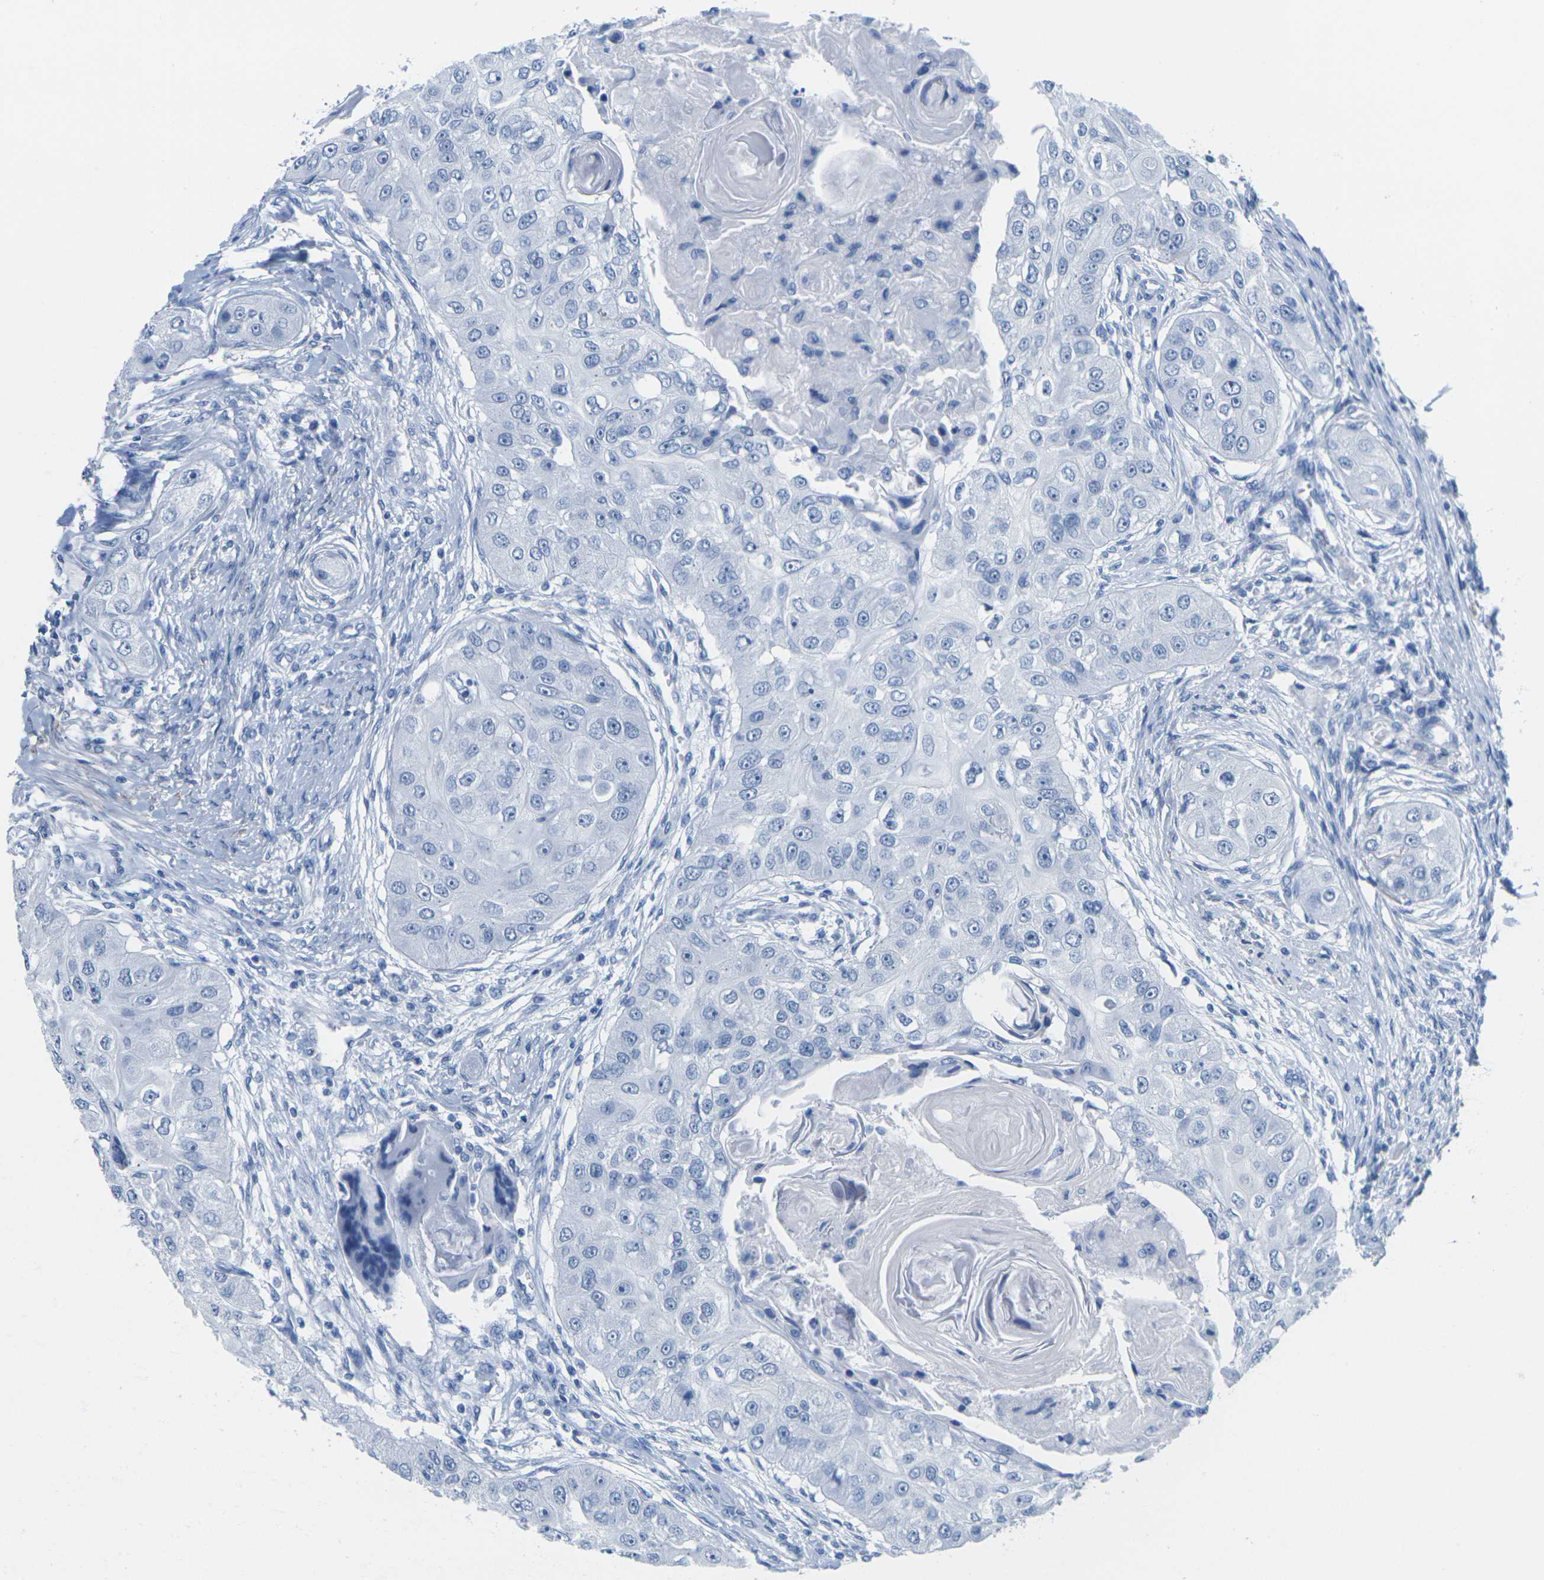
{"staining": {"intensity": "negative", "quantity": "none", "location": "none"}, "tissue": "head and neck cancer", "cell_type": "Tumor cells", "image_type": "cancer", "snomed": [{"axis": "morphology", "description": "Normal tissue, NOS"}, {"axis": "morphology", "description": "Squamous cell carcinoma, NOS"}, {"axis": "topography", "description": "Skeletal muscle"}, {"axis": "topography", "description": "Head-Neck"}], "caption": "IHC micrograph of neoplastic tissue: head and neck squamous cell carcinoma stained with DAB displays no significant protein staining in tumor cells.", "gene": "CNN1", "patient": {"sex": "male", "age": 51}}